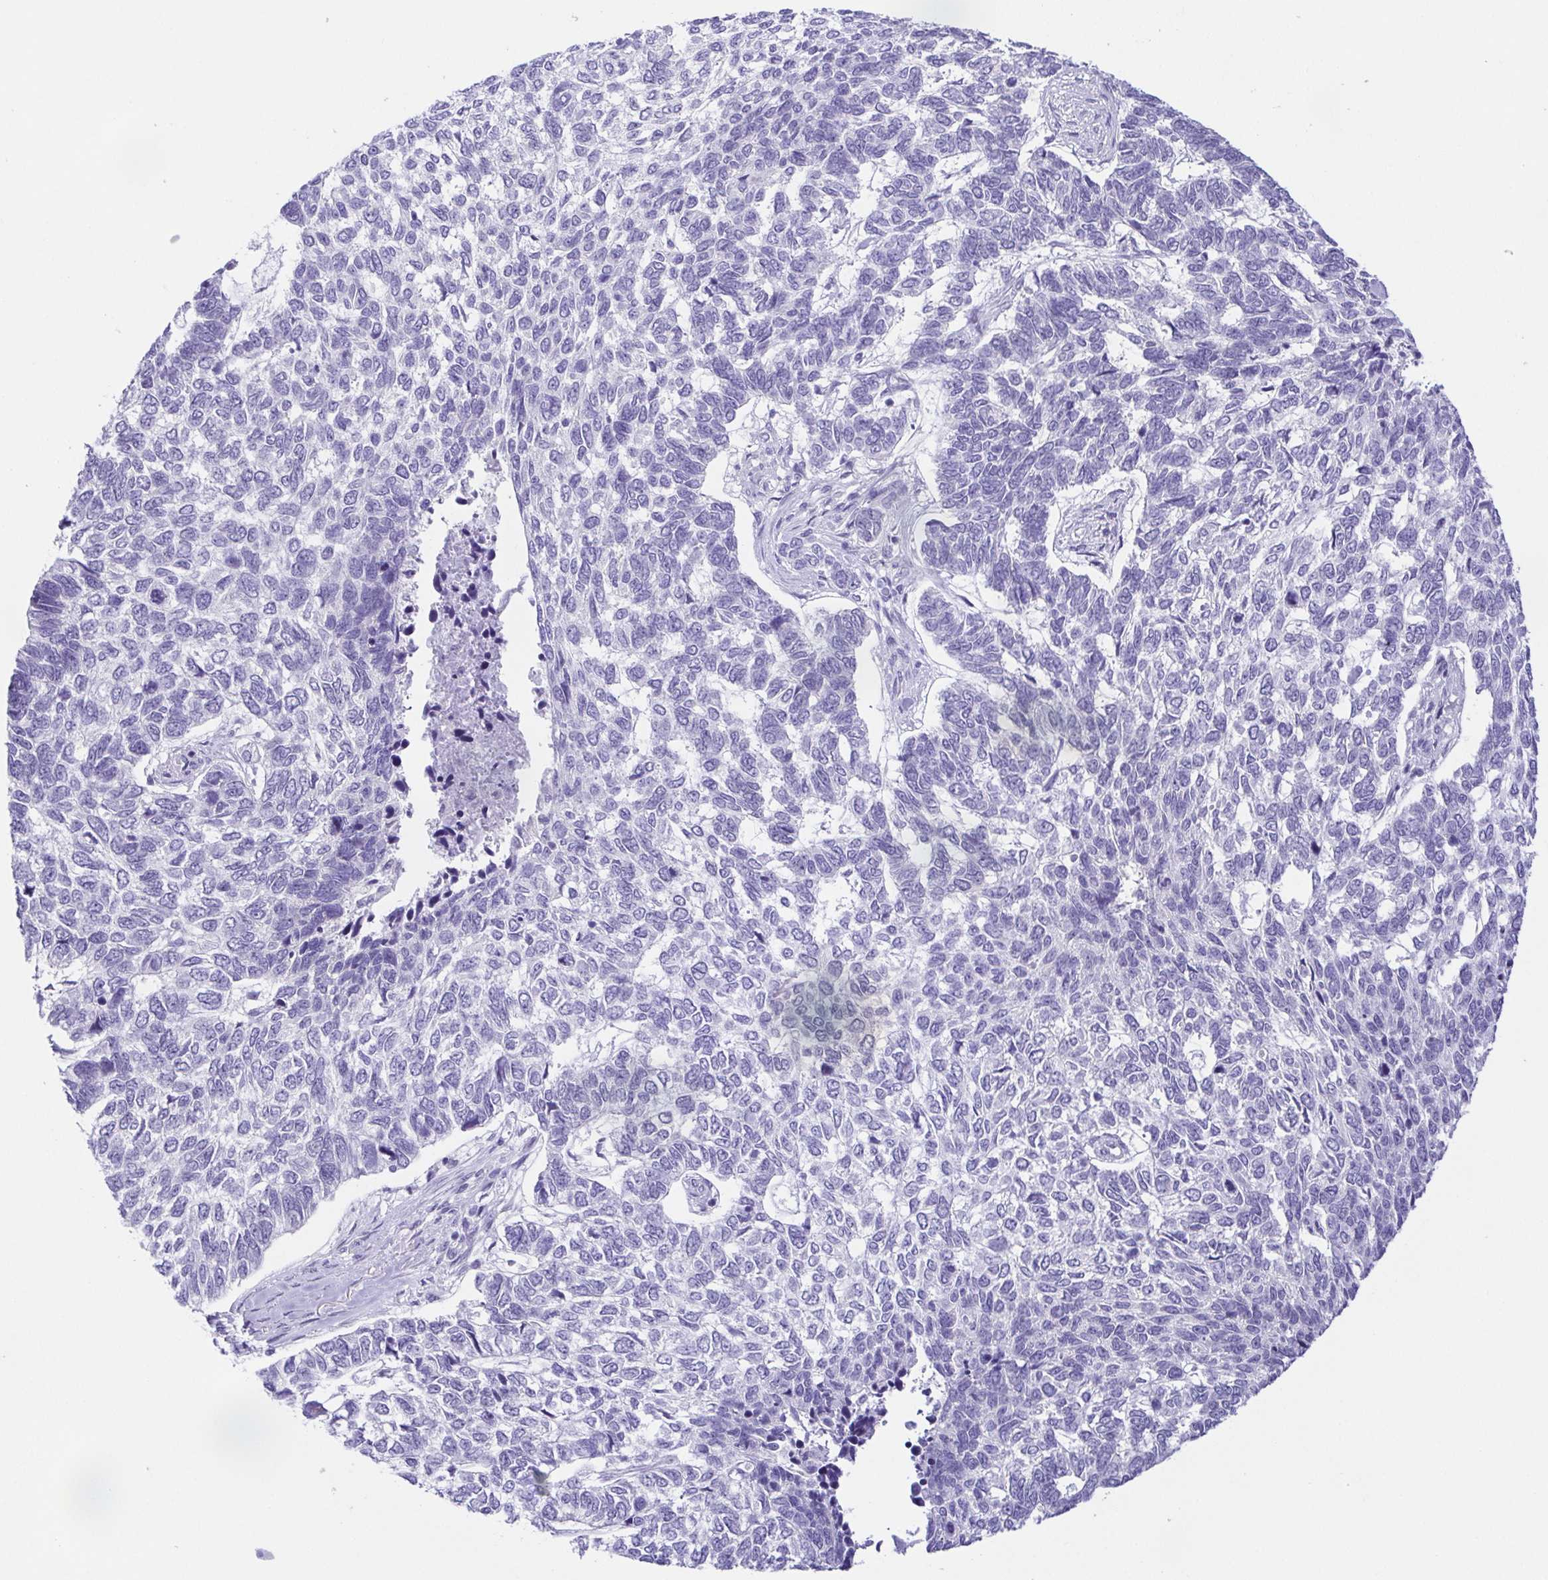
{"staining": {"intensity": "negative", "quantity": "none", "location": "none"}, "tissue": "skin cancer", "cell_type": "Tumor cells", "image_type": "cancer", "snomed": [{"axis": "morphology", "description": "Basal cell carcinoma"}, {"axis": "topography", "description": "Skin"}], "caption": "Photomicrograph shows no significant protein positivity in tumor cells of skin basal cell carcinoma. Nuclei are stained in blue.", "gene": "KRTDAP", "patient": {"sex": "female", "age": 65}}